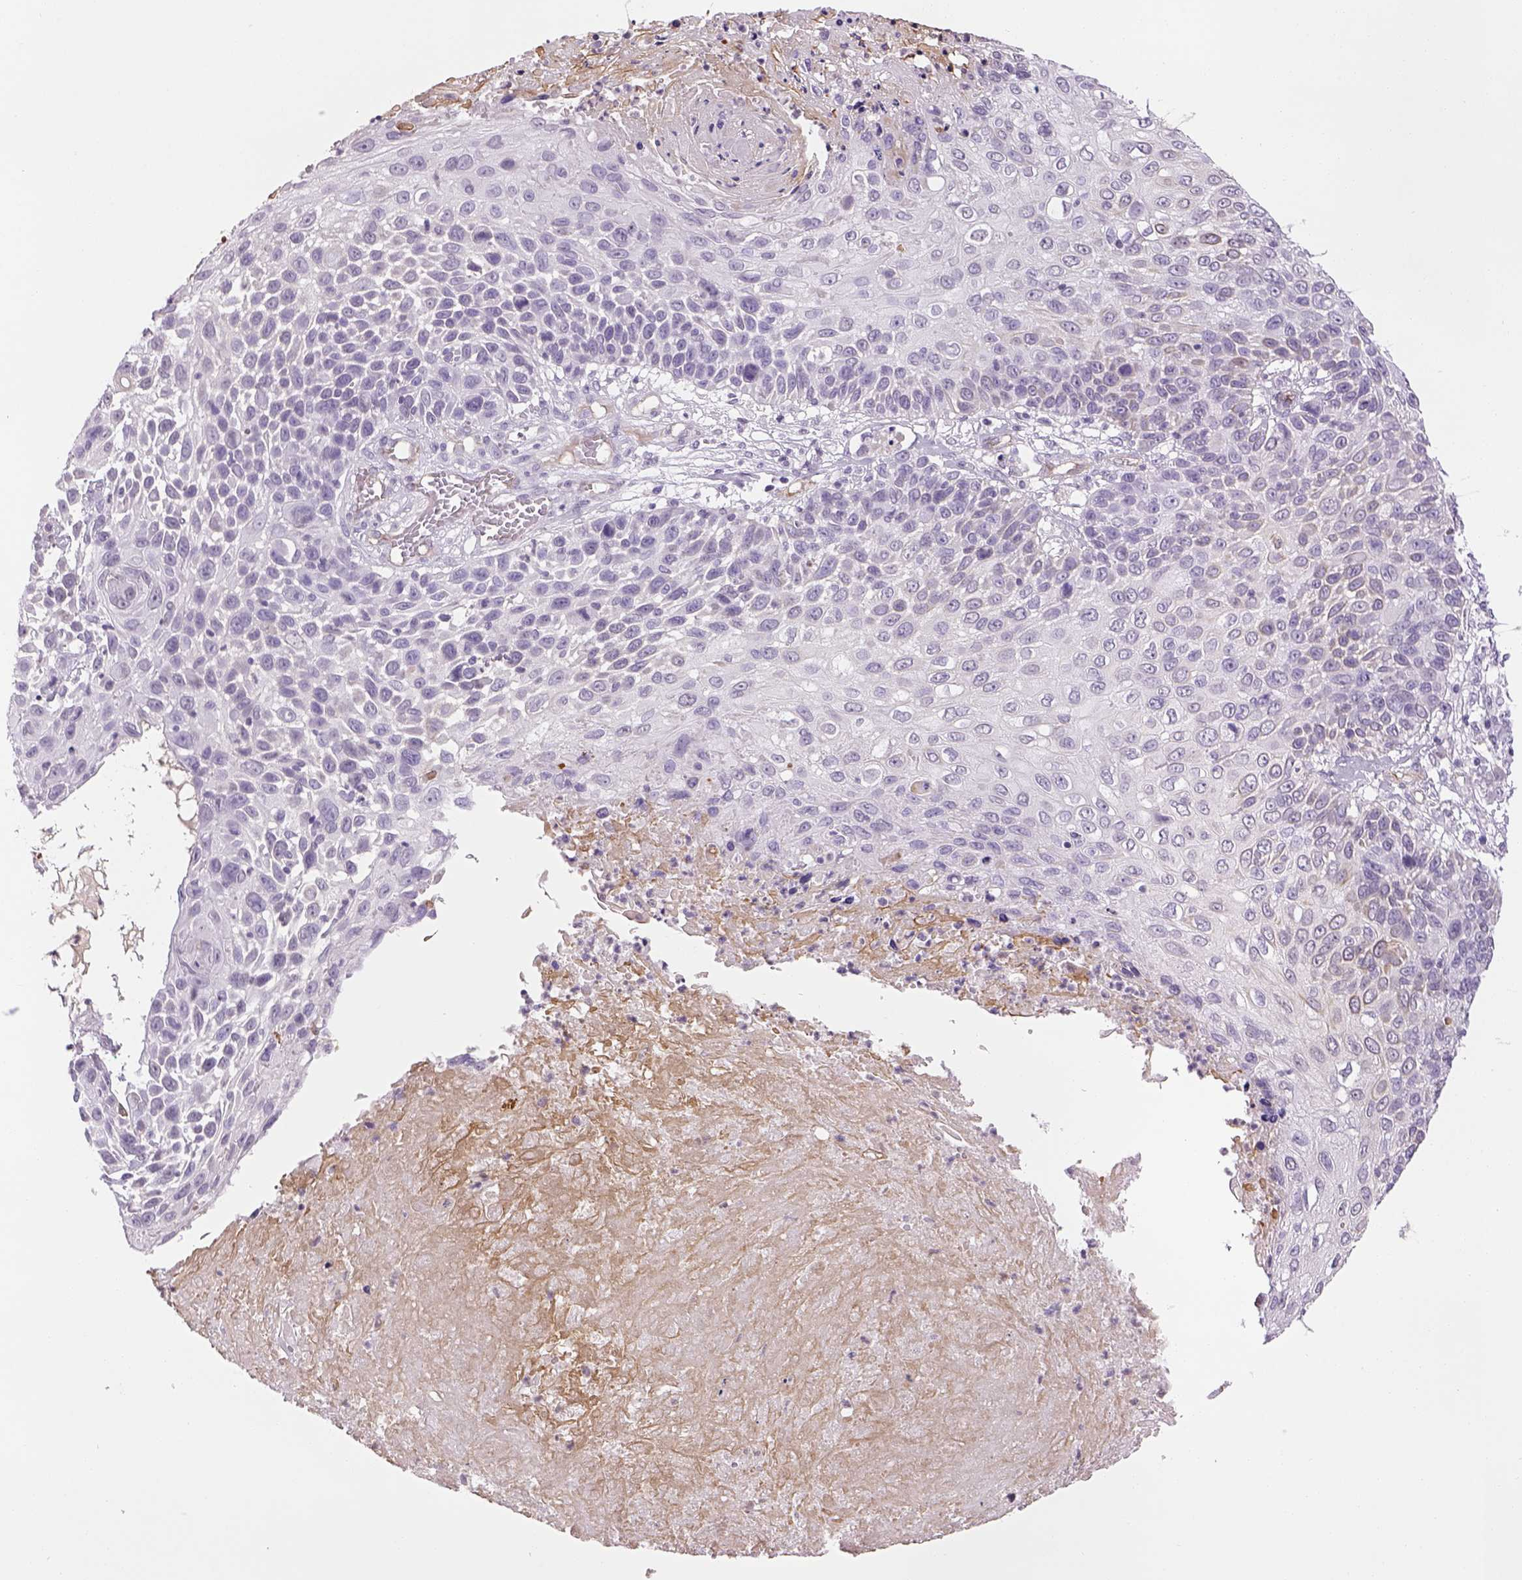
{"staining": {"intensity": "negative", "quantity": "none", "location": "none"}, "tissue": "skin cancer", "cell_type": "Tumor cells", "image_type": "cancer", "snomed": [{"axis": "morphology", "description": "Squamous cell carcinoma, NOS"}, {"axis": "topography", "description": "Skin"}], "caption": "Immunohistochemistry micrograph of skin cancer stained for a protein (brown), which demonstrates no positivity in tumor cells.", "gene": "PRRT1", "patient": {"sex": "male", "age": 92}}